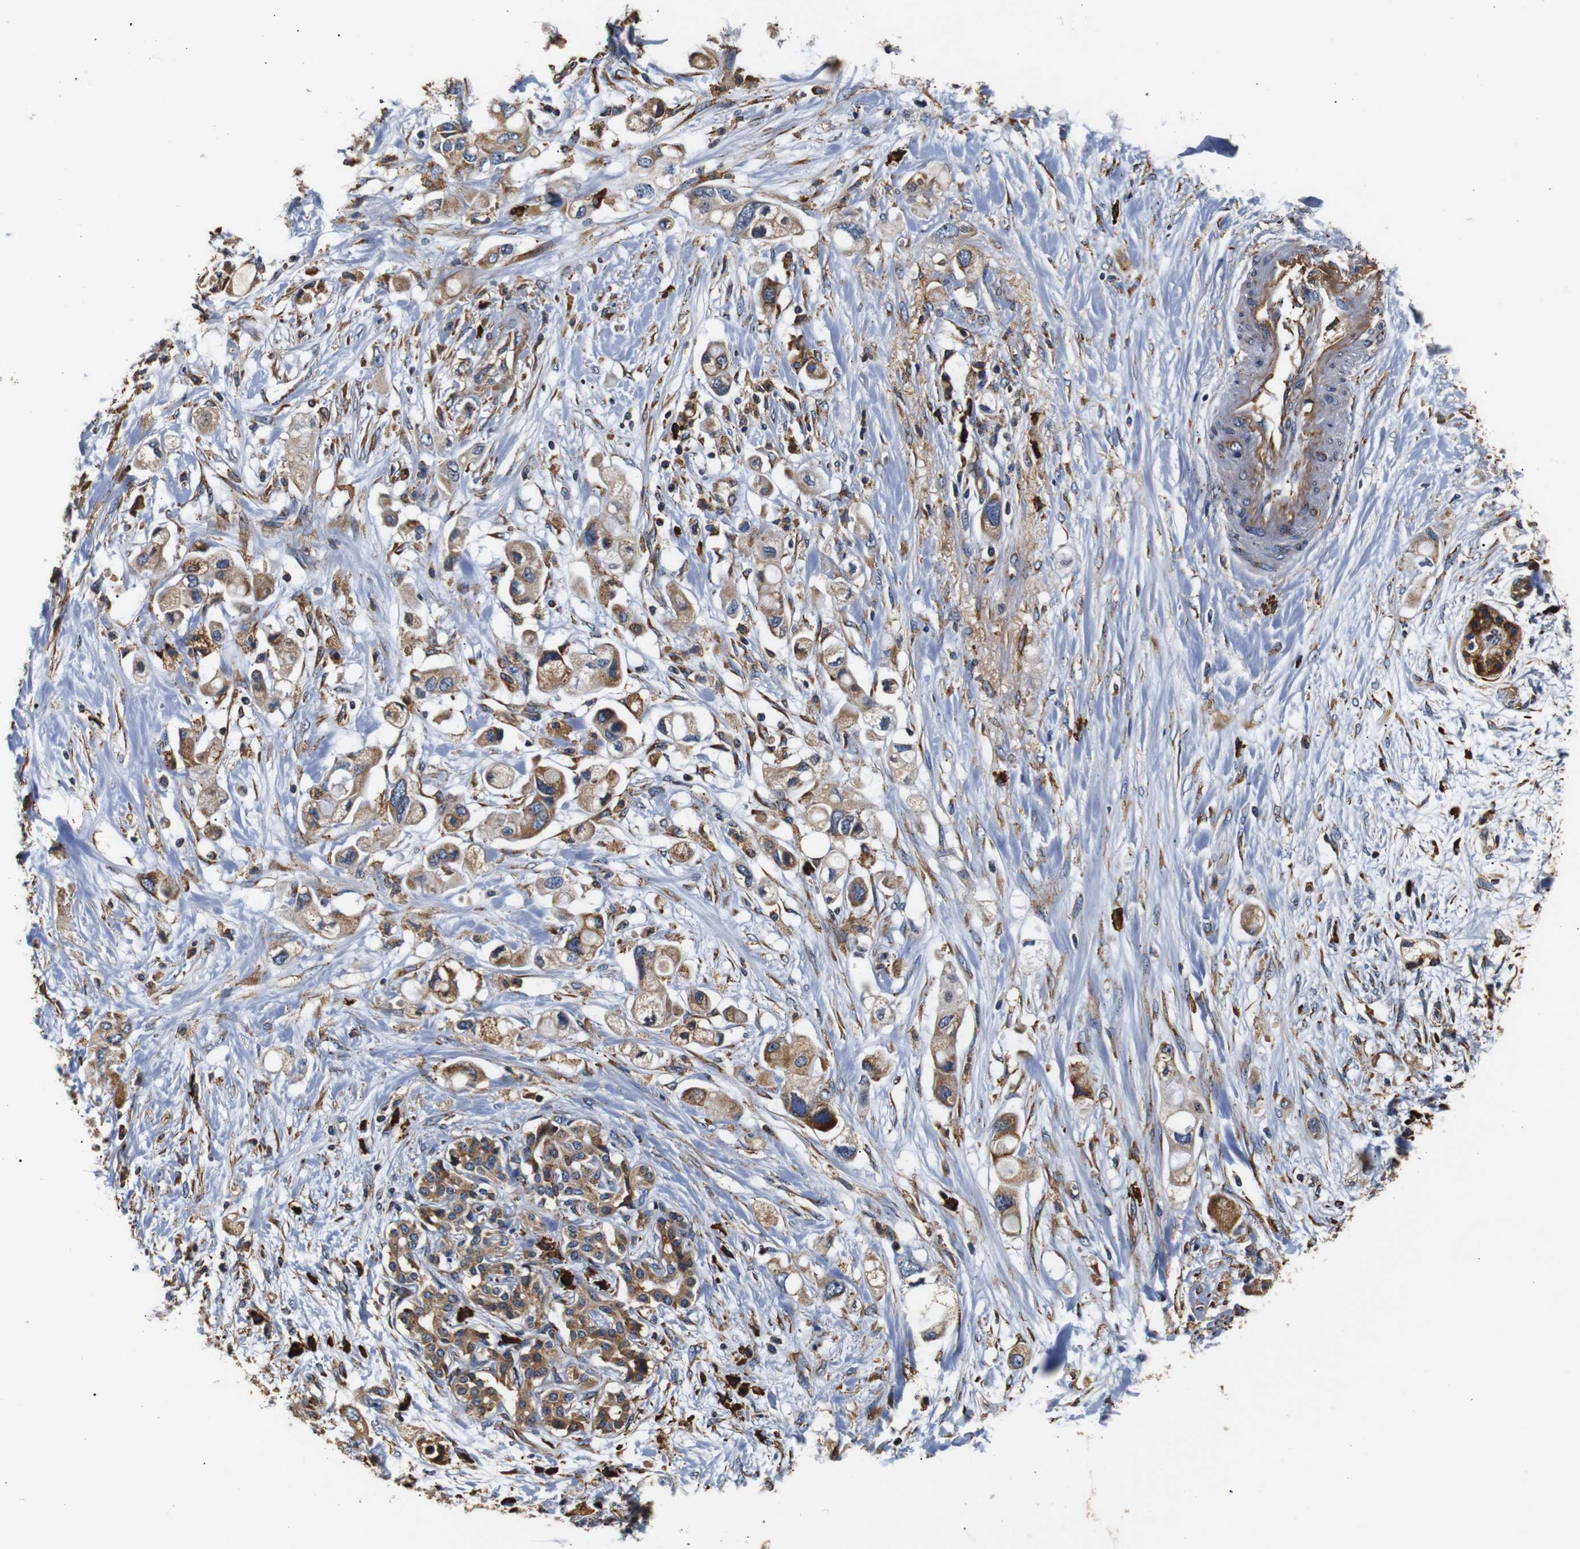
{"staining": {"intensity": "moderate", "quantity": ">75%", "location": "cytoplasmic/membranous"}, "tissue": "pancreatic cancer", "cell_type": "Tumor cells", "image_type": "cancer", "snomed": [{"axis": "morphology", "description": "Adenocarcinoma, NOS"}, {"axis": "topography", "description": "Pancreas"}], "caption": "Immunohistochemical staining of pancreatic cancer (adenocarcinoma) demonstrates medium levels of moderate cytoplasmic/membranous staining in about >75% of tumor cells.", "gene": "HHIP", "patient": {"sex": "female", "age": 56}}